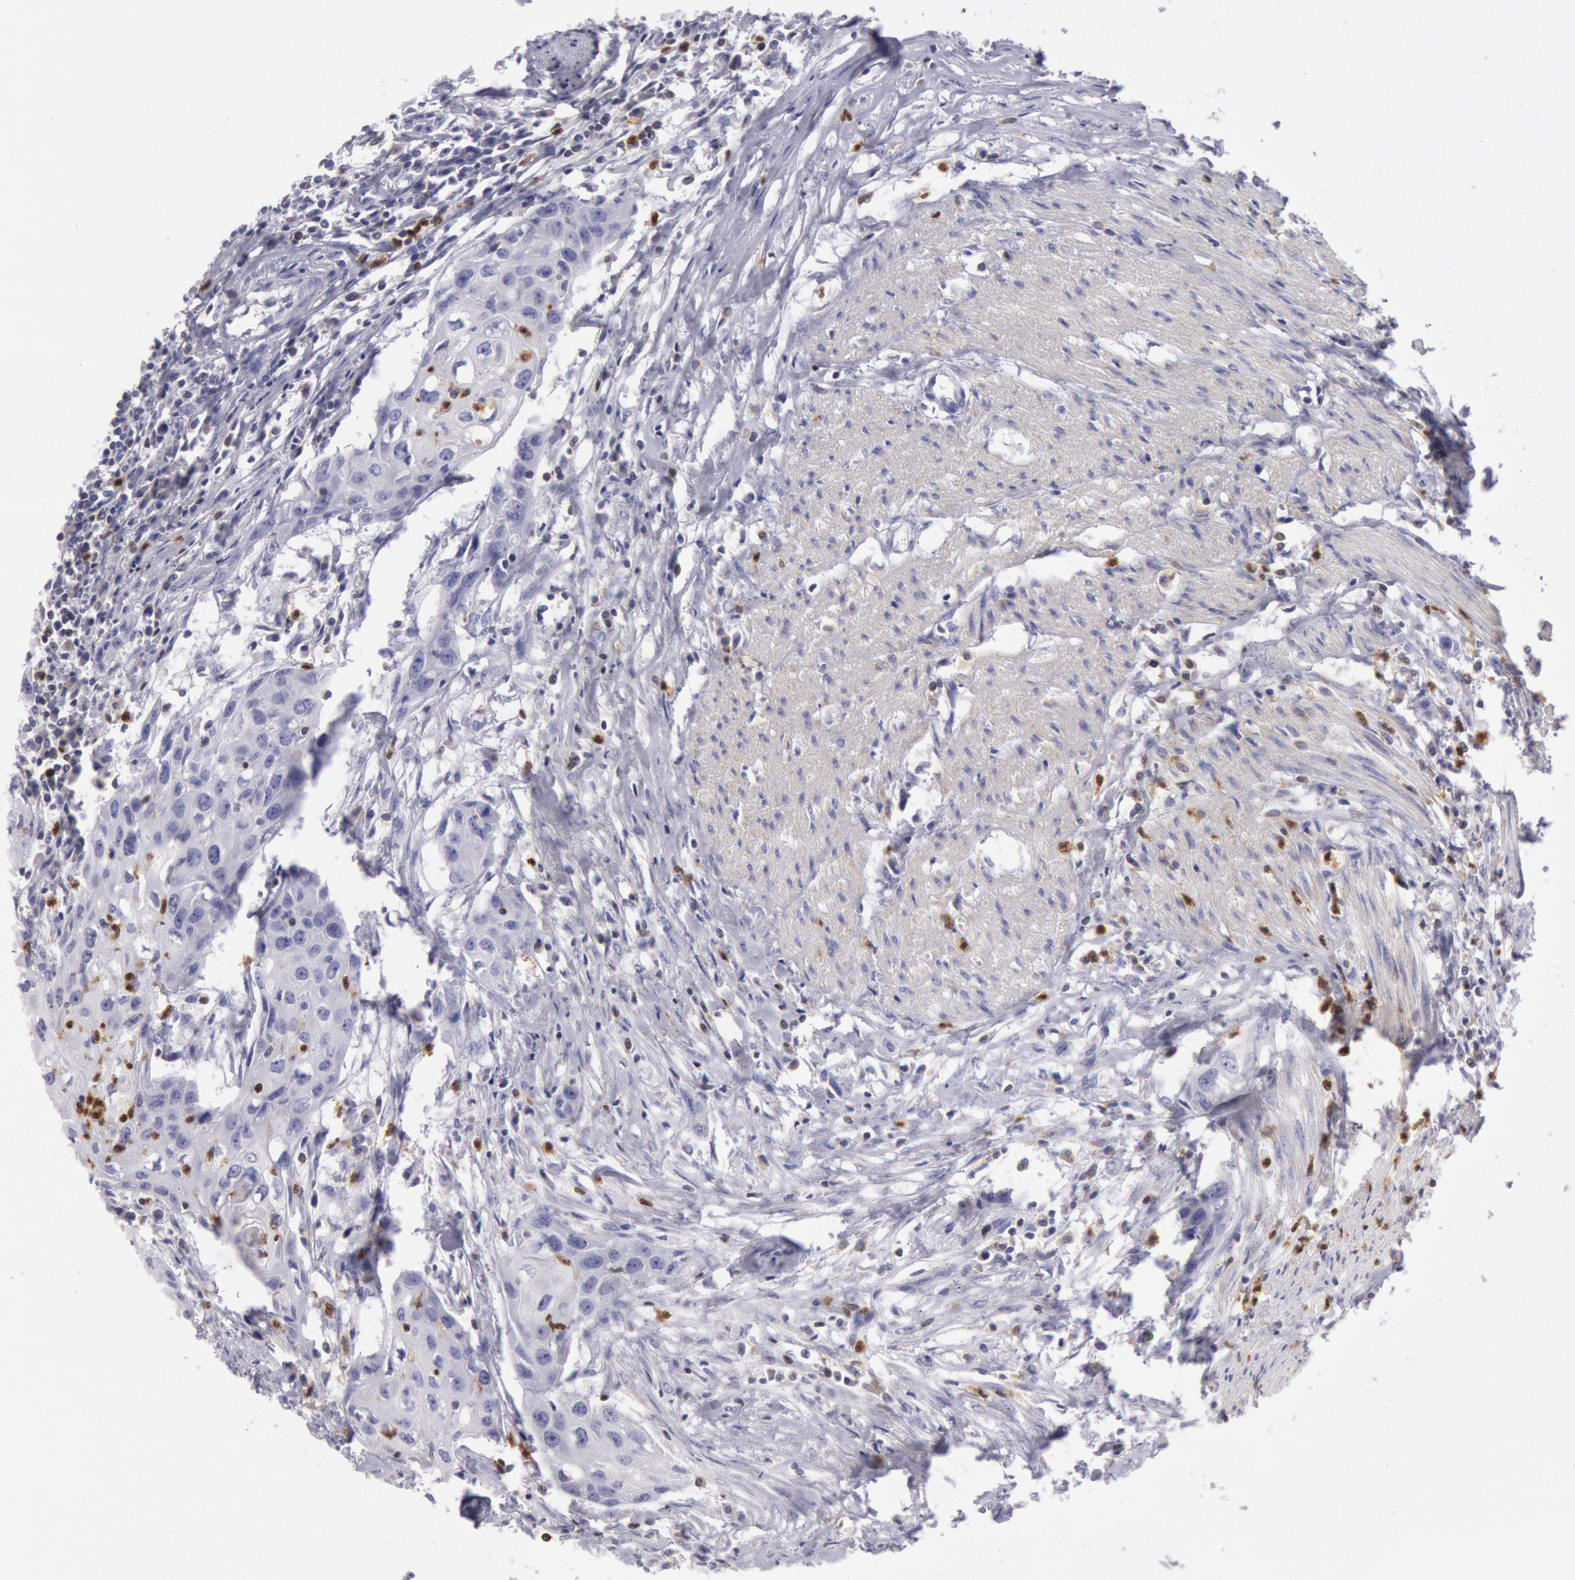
{"staining": {"intensity": "negative", "quantity": "none", "location": "none"}, "tissue": "urothelial cancer", "cell_type": "Tumor cells", "image_type": "cancer", "snomed": [{"axis": "morphology", "description": "Urothelial carcinoma, High grade"}, {"axis": "topography", "description": "Urinary bladder"}], "caption": "Tumor cells are negative for brown protein staining in urothelial cancer.", "gene": "RAB27A", "patient": {"sex": "male", "age": 54}}